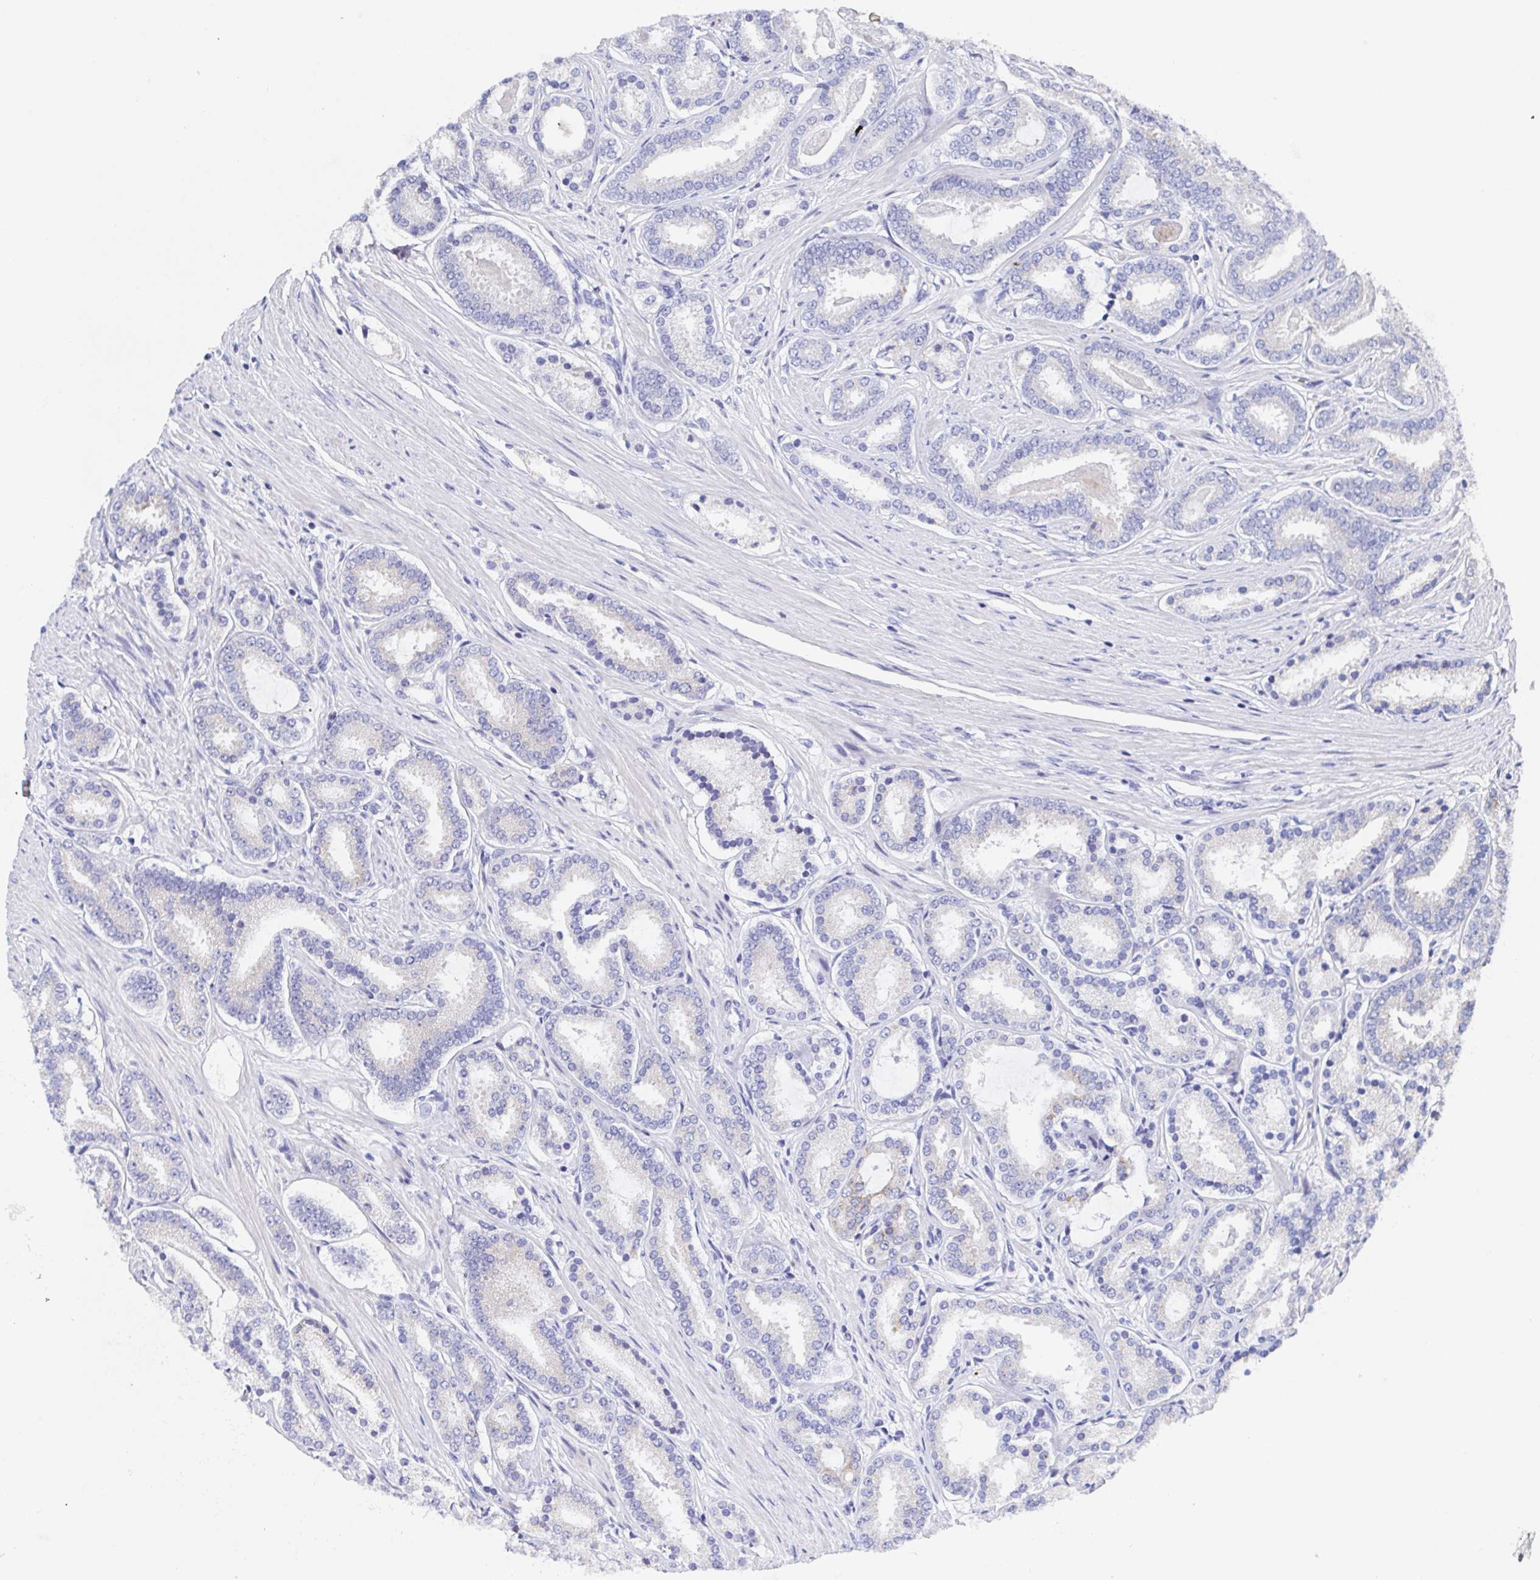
{"staining": {"intensity": "negative", "quantity": "none", "location": "none"}, "tissue": "prostate cancer", "cell_type": "Tumor cells", "image_type": "cancer", "snomed": [{"axis": "morphology", "description": "Adenocarcinoma, High grade"}, {"axis": "topography", "description": "Prostate"}], "caption": "Immunohistochemistry (IHC) of prostate cancer (high-grade adenocarcinoma) shows no positivity in tumor cells.", "gene": "SSC4D", "patient": {"sex": "male", "age": 63}}